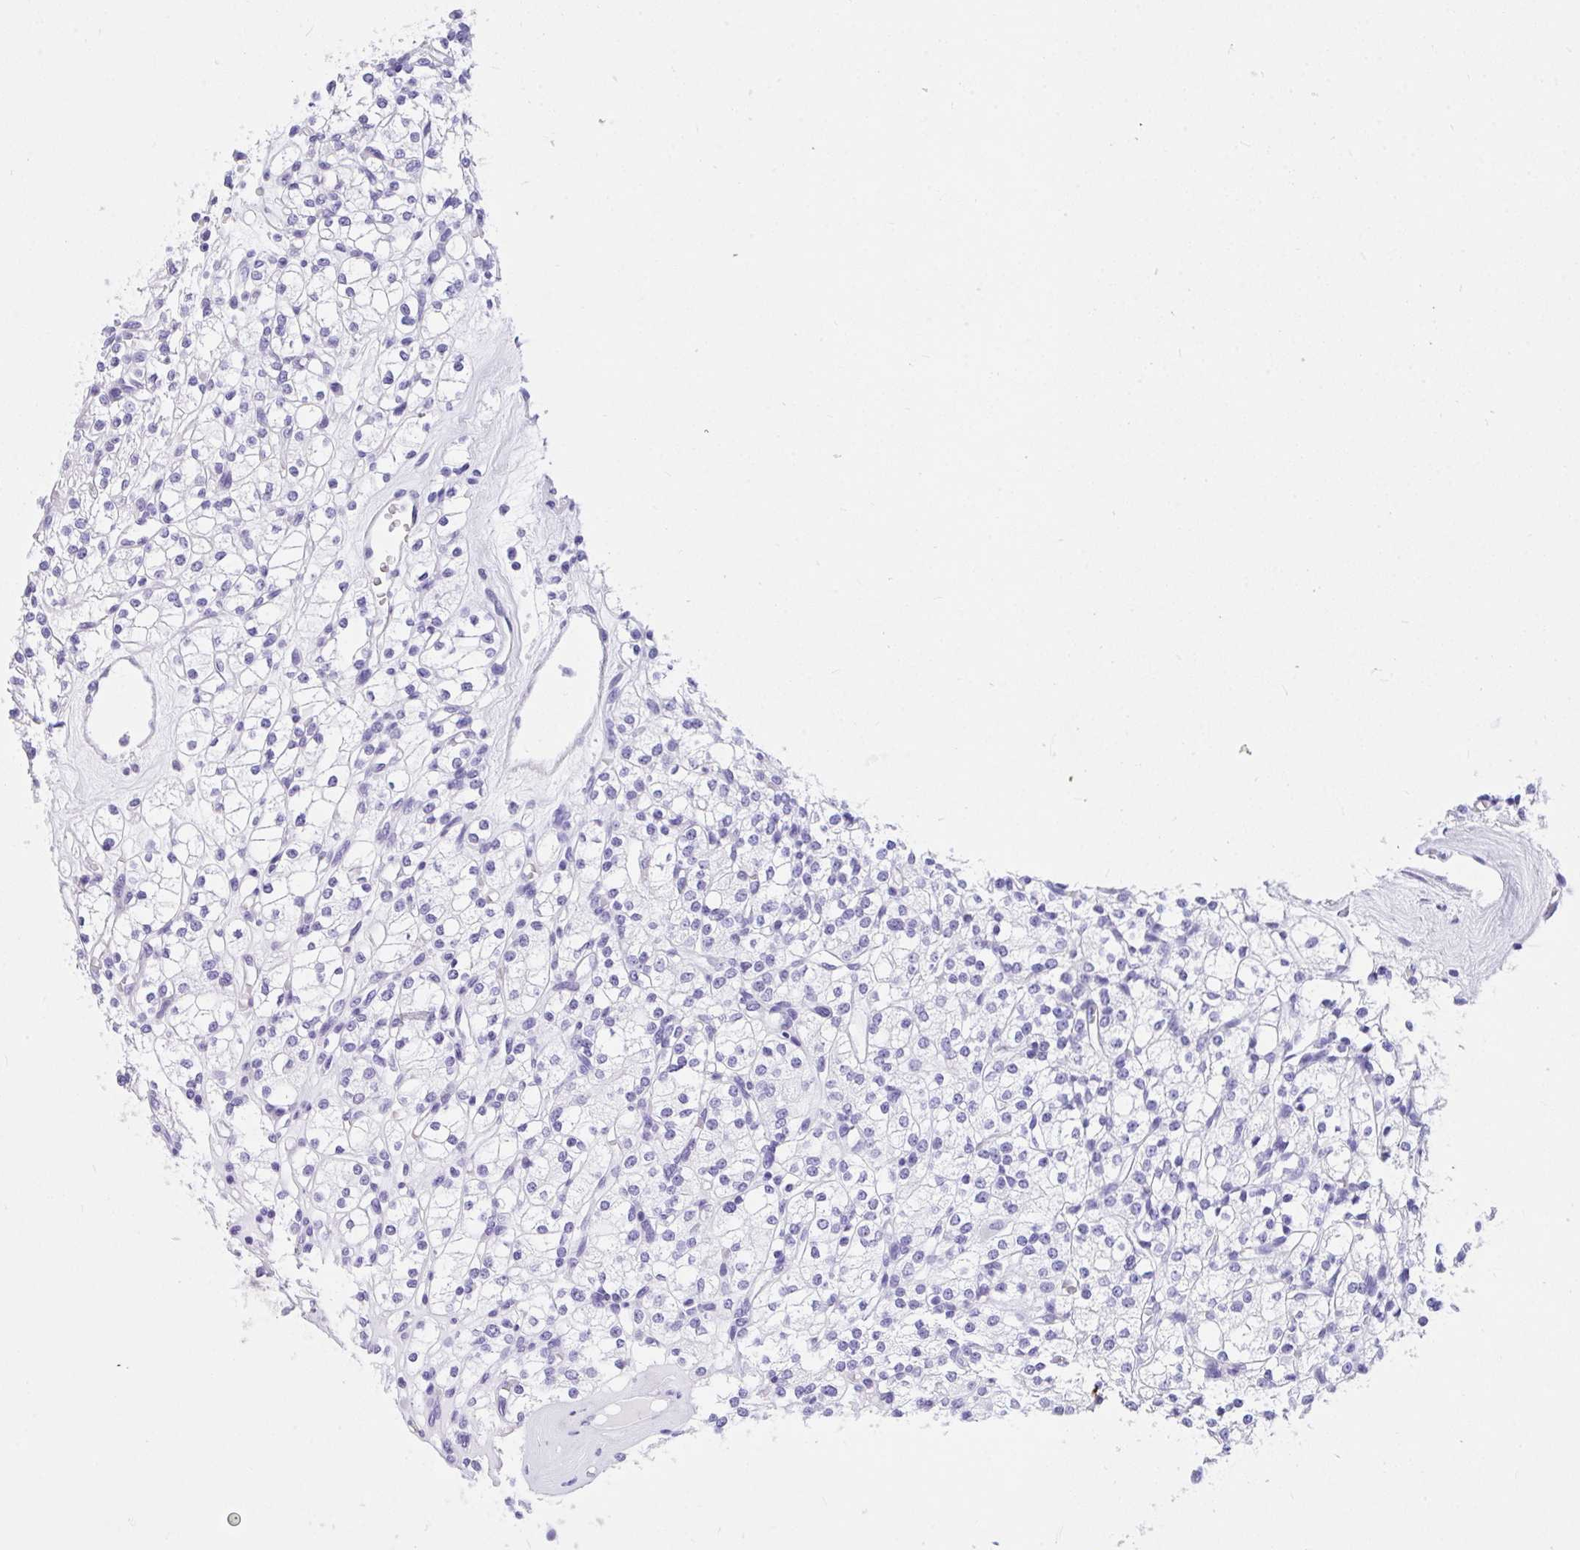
{"staining": {"intensity": "negative", "quantity": "none", "location": "none"}, "tissue": "renal cancer", "cell_type": "Tumor cells", "image_type": "cancer", "snomed": [{"axis": "morphology", "description": "Adenocarcinoma, NOS"}, {"axis": "topography", "description": "Kidney"}], "caption": "Immunohistochemistry (IHC) histopathology image of neoplastic tissue: human renal cancer stained with DAB (3,3'-diaminobenzidine) shows no significant protein expression in tumor cells.", "gene": "TLN2", "patient": {"sex": "male", "age": 77}}